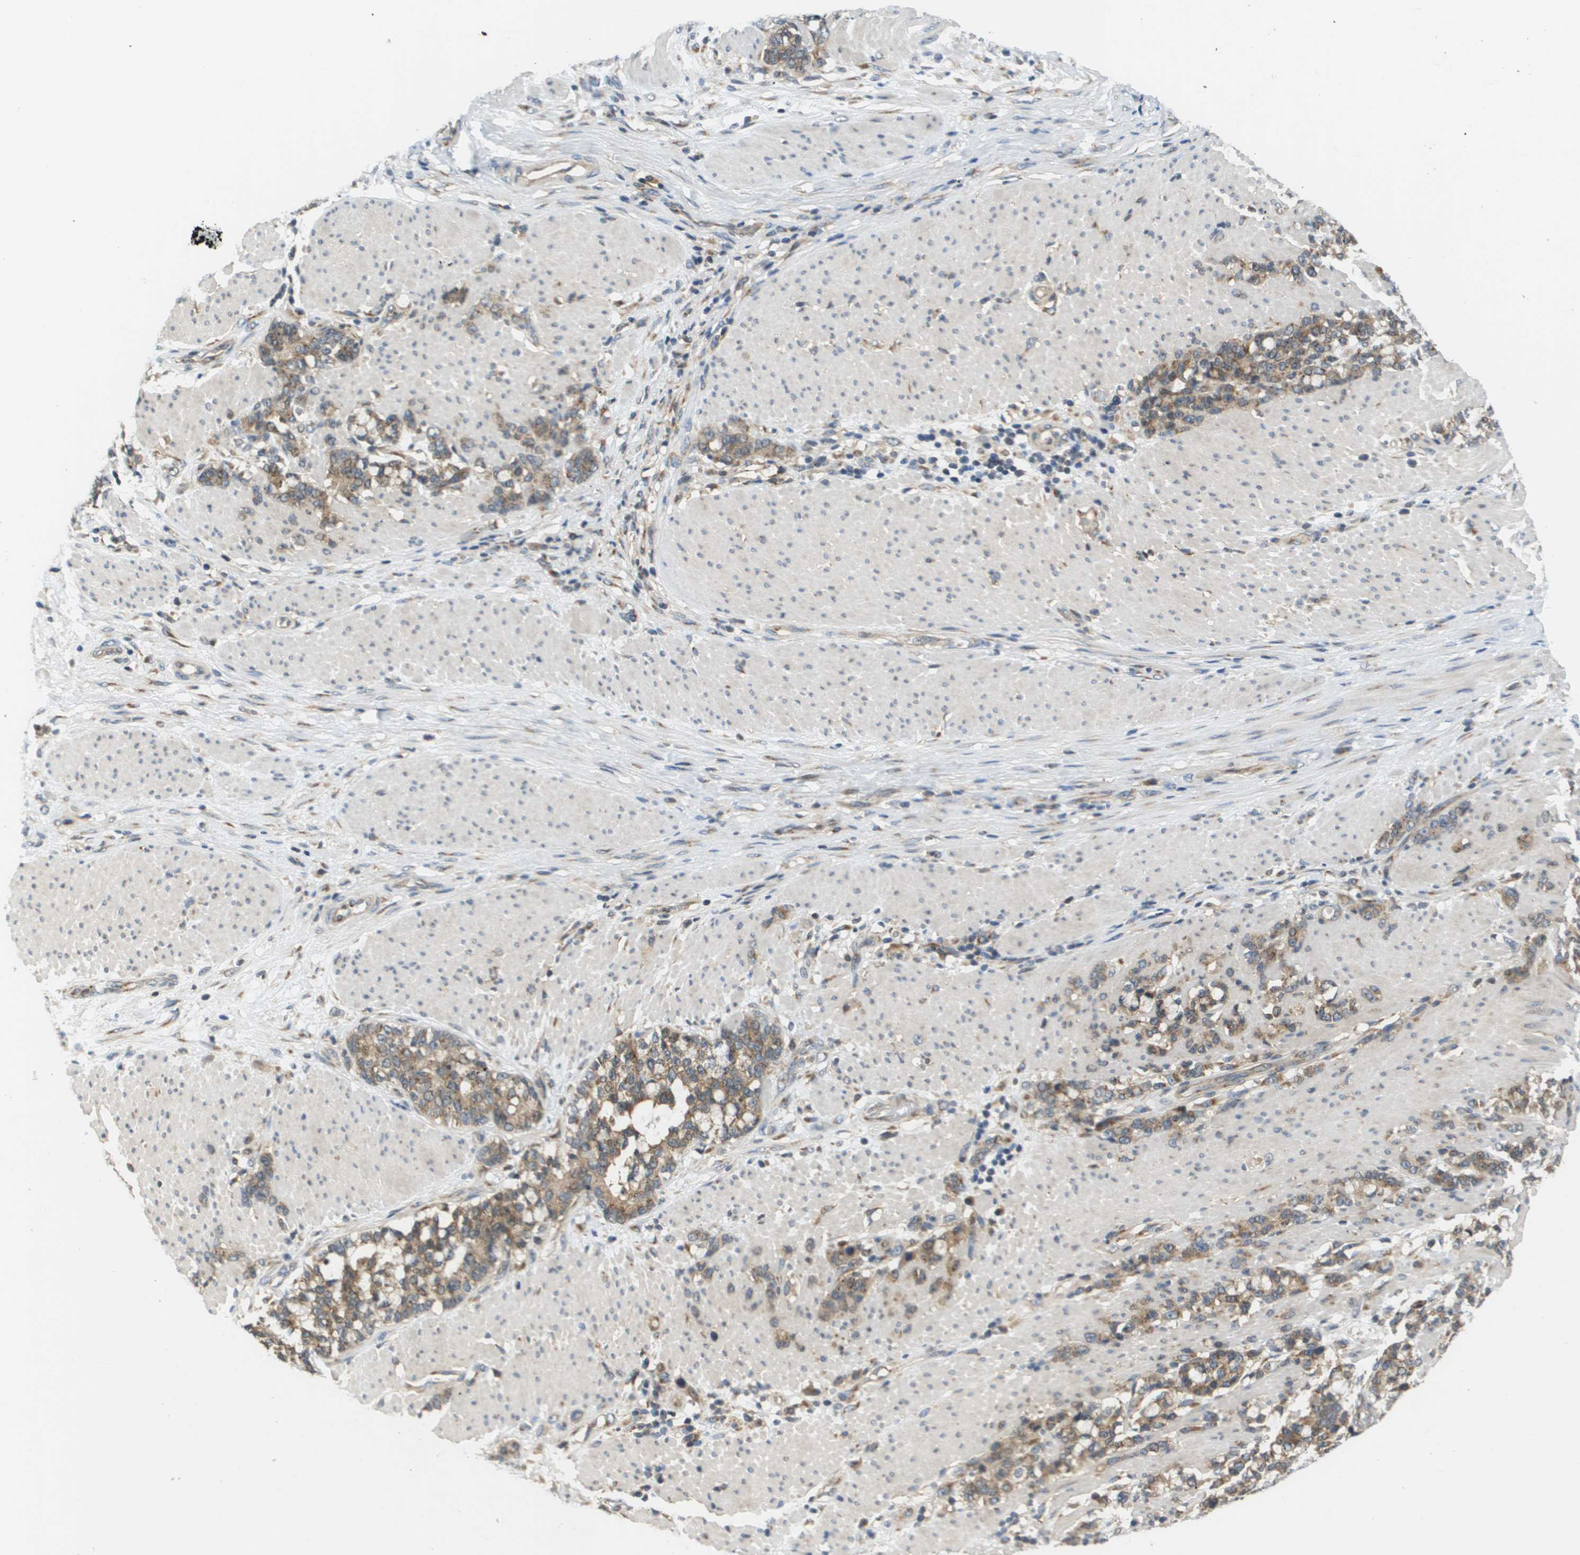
{"staining": {"intensity": "moderate", "quantity": ">75%", "location": "cytoplasmic/membranous"}, "tissue": "stomach cancer", "cell_type": "Tumor cells", "image_type": "cancer", "snomed": [{"axis": "morphology", "description": "Adenocarcinoma, NOS"}, {"axis": "topography", "description": "Stomach, lower"}], "caption": "This micrograph exhibits immunohistochemistry staining of stomach cancer (adenocarcinoma), with medium moderate cytoplasmic/membranous positivity in approximately >75% of tumor cells.", "gene": "PCK1", "patient": {"sex": "male", "age": 88}}